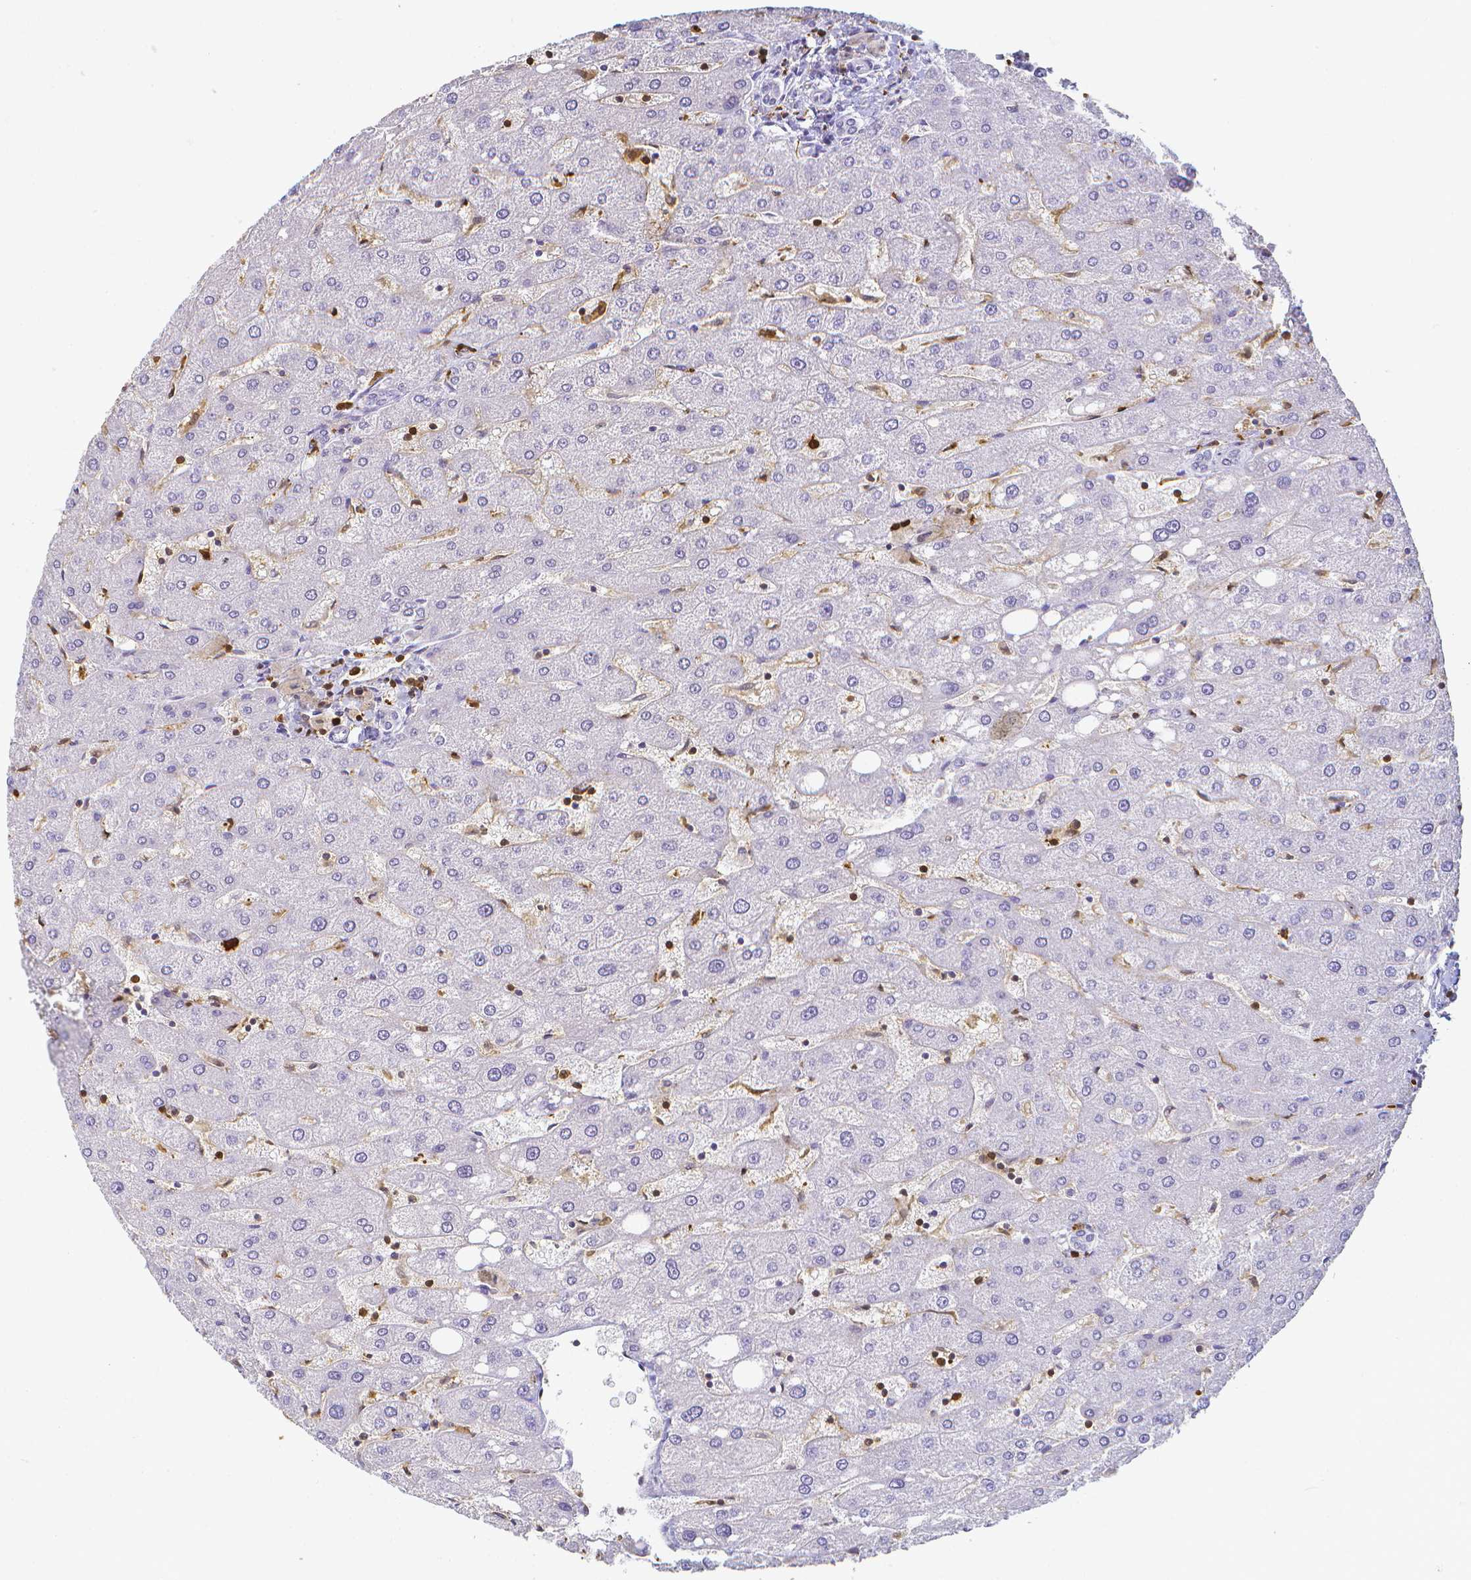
{"staining": {"intensity": "negative", "quantity": "none", "location": "none"}, "tissue": "liver", "cell_type": "Cholangiocytes", "image_type": "normal", "snomed": [{"axis": "morphology", "description": "Normal tissue, NOS"}, {"axis": "topography", "description": "Liver"}], "caption": "A high-resolution image shows IHC staining of normal liver, which demonstrates no significant staining in cholangiocytes.", "gene": "COTL1", "patient": {"sex": "male", "age": 67}}